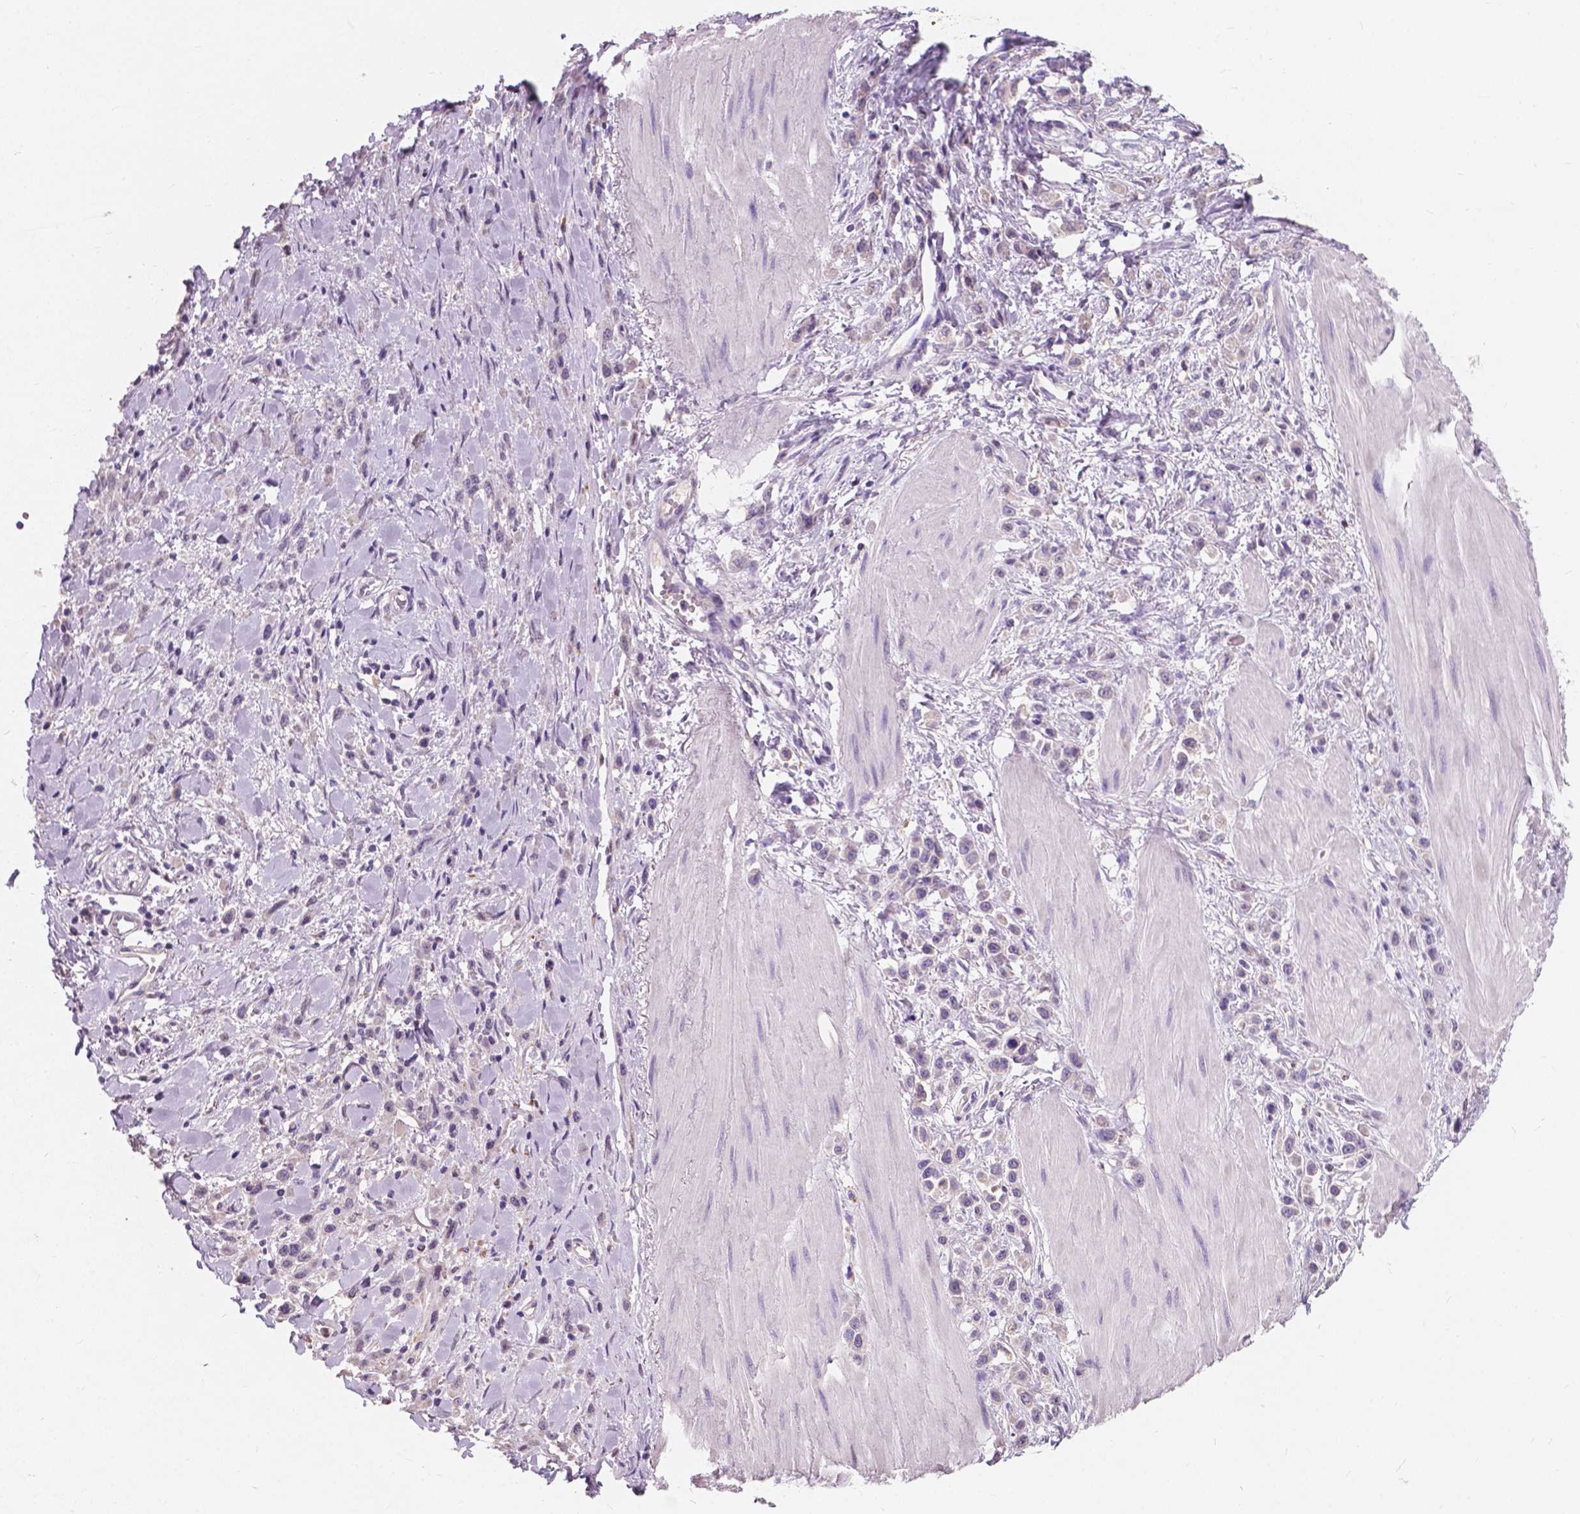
{"staining": {"intensity": "negative", "quantity": "none", "location": "none"}, "tissue": "stomach cancer", "cell_type": "Tumor cells", "image_type": "cancer", "snomed": [{"axis": "morphology", "description": "Adenocarcinoma, NOS"}, {"axis": "topography", "description": "Stomach"}], "caption": "The histopathology image displays no staining of tumor cells in stomach cancer. The staining was performed using DAB (3,3'-diaminobenzidine) to visualize the protein expression in brown, while the nuclei were stained in blue with hematoxylin (Magnification: 20x).", "gene": "IREB2", "patient": {"sex": "male", "age": 47}}